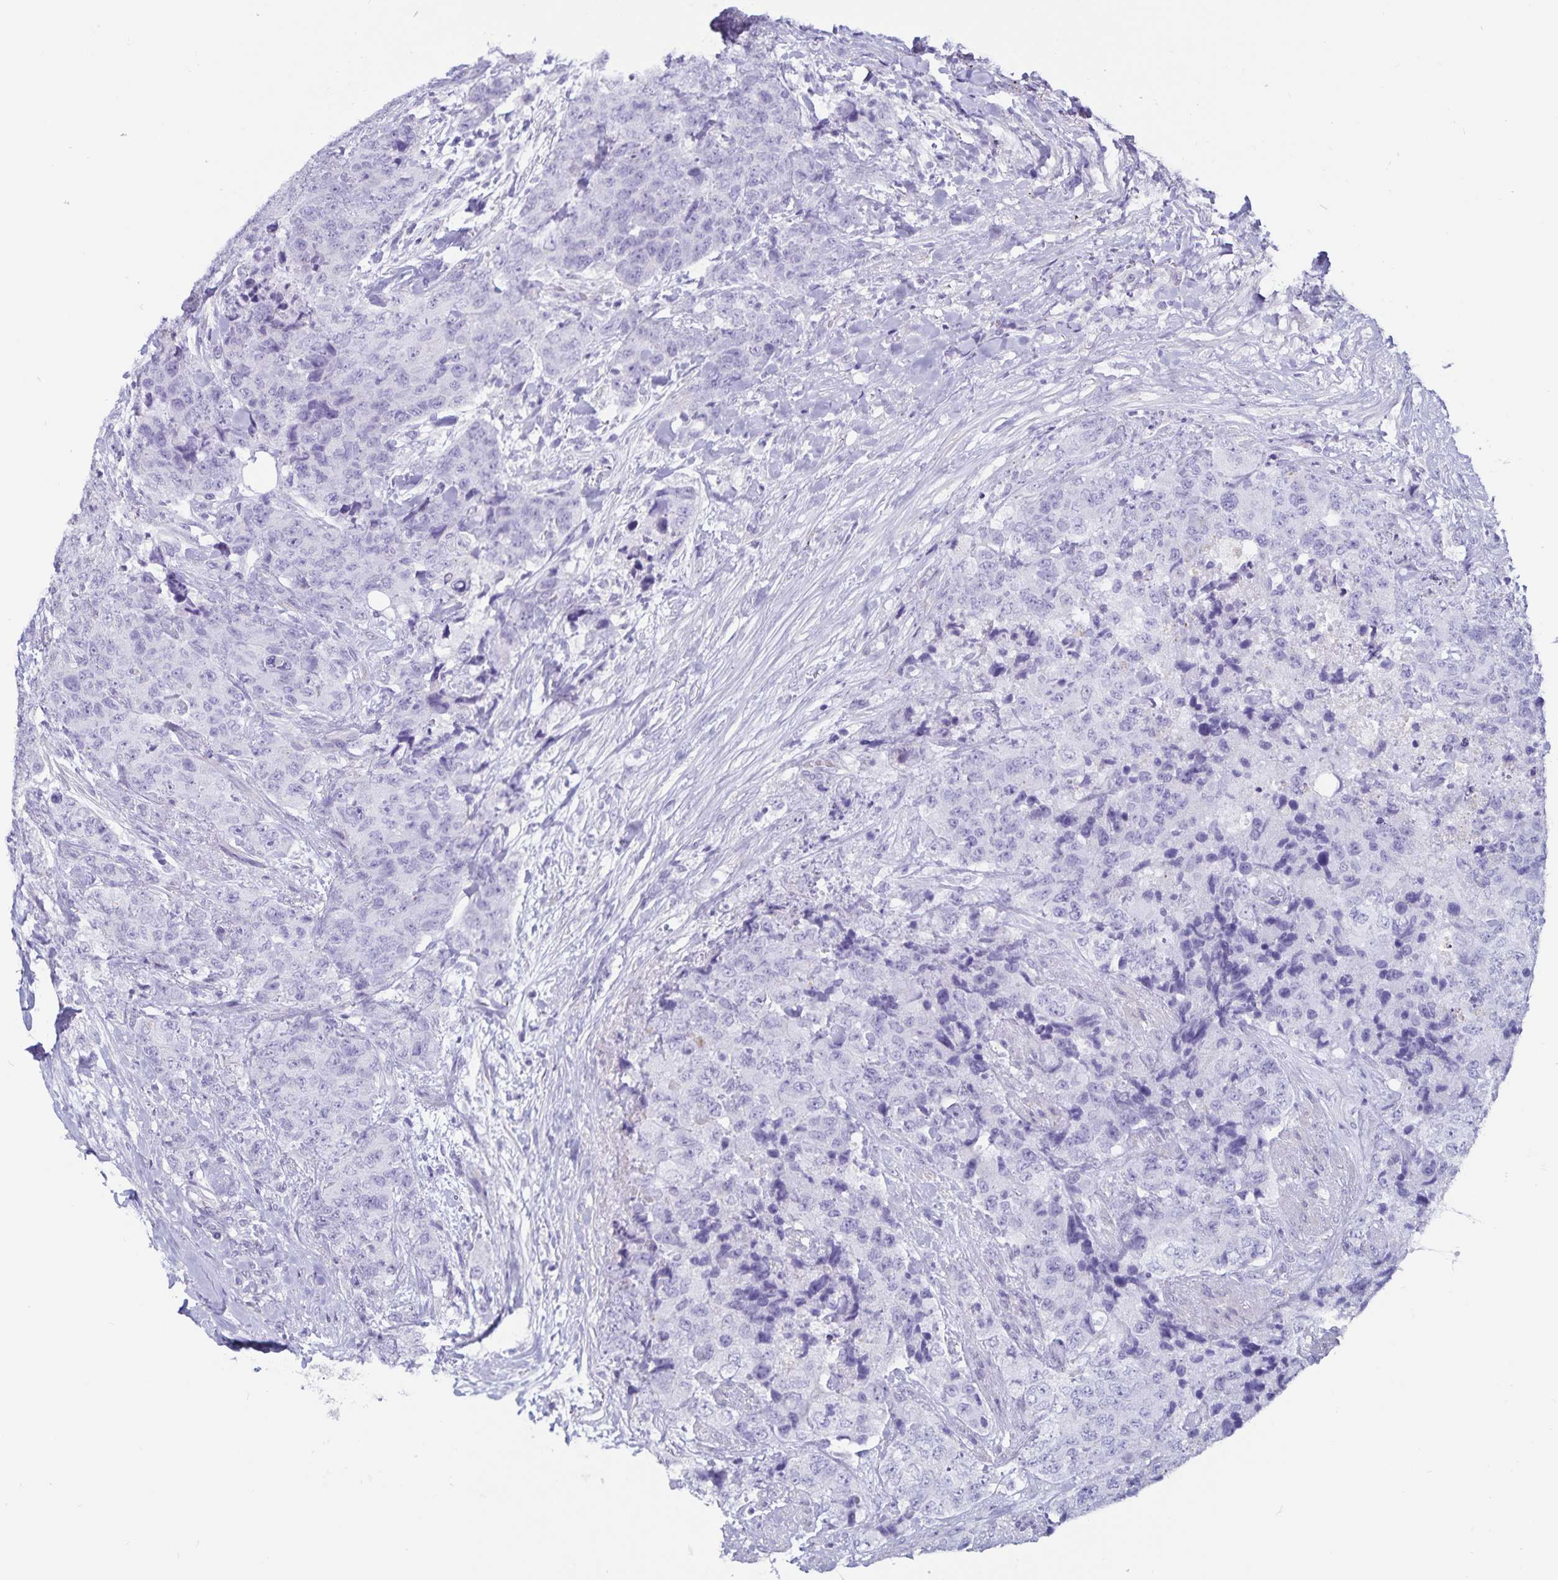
{"staining": {"intensity": "negative", "quantity": "none", "location": "none"}, "tissue": "urothelial cancer", "cell_type": "Tumor cells", "image_type": "cancer", "snomed": [{"axis": "morphology", "description": "Urothelial carcinoma, High grade"}, {"axis": "topography", "description": "Urinary bladder"}], "caption": "Tumor cells show no significant protein expression in urothelial carcinoma (high-grade). (Immunohistochemistry, brightfield microscopy, high magnification).", "gene": "GPR137", "patient": {"sex": "female", "age": 78}}